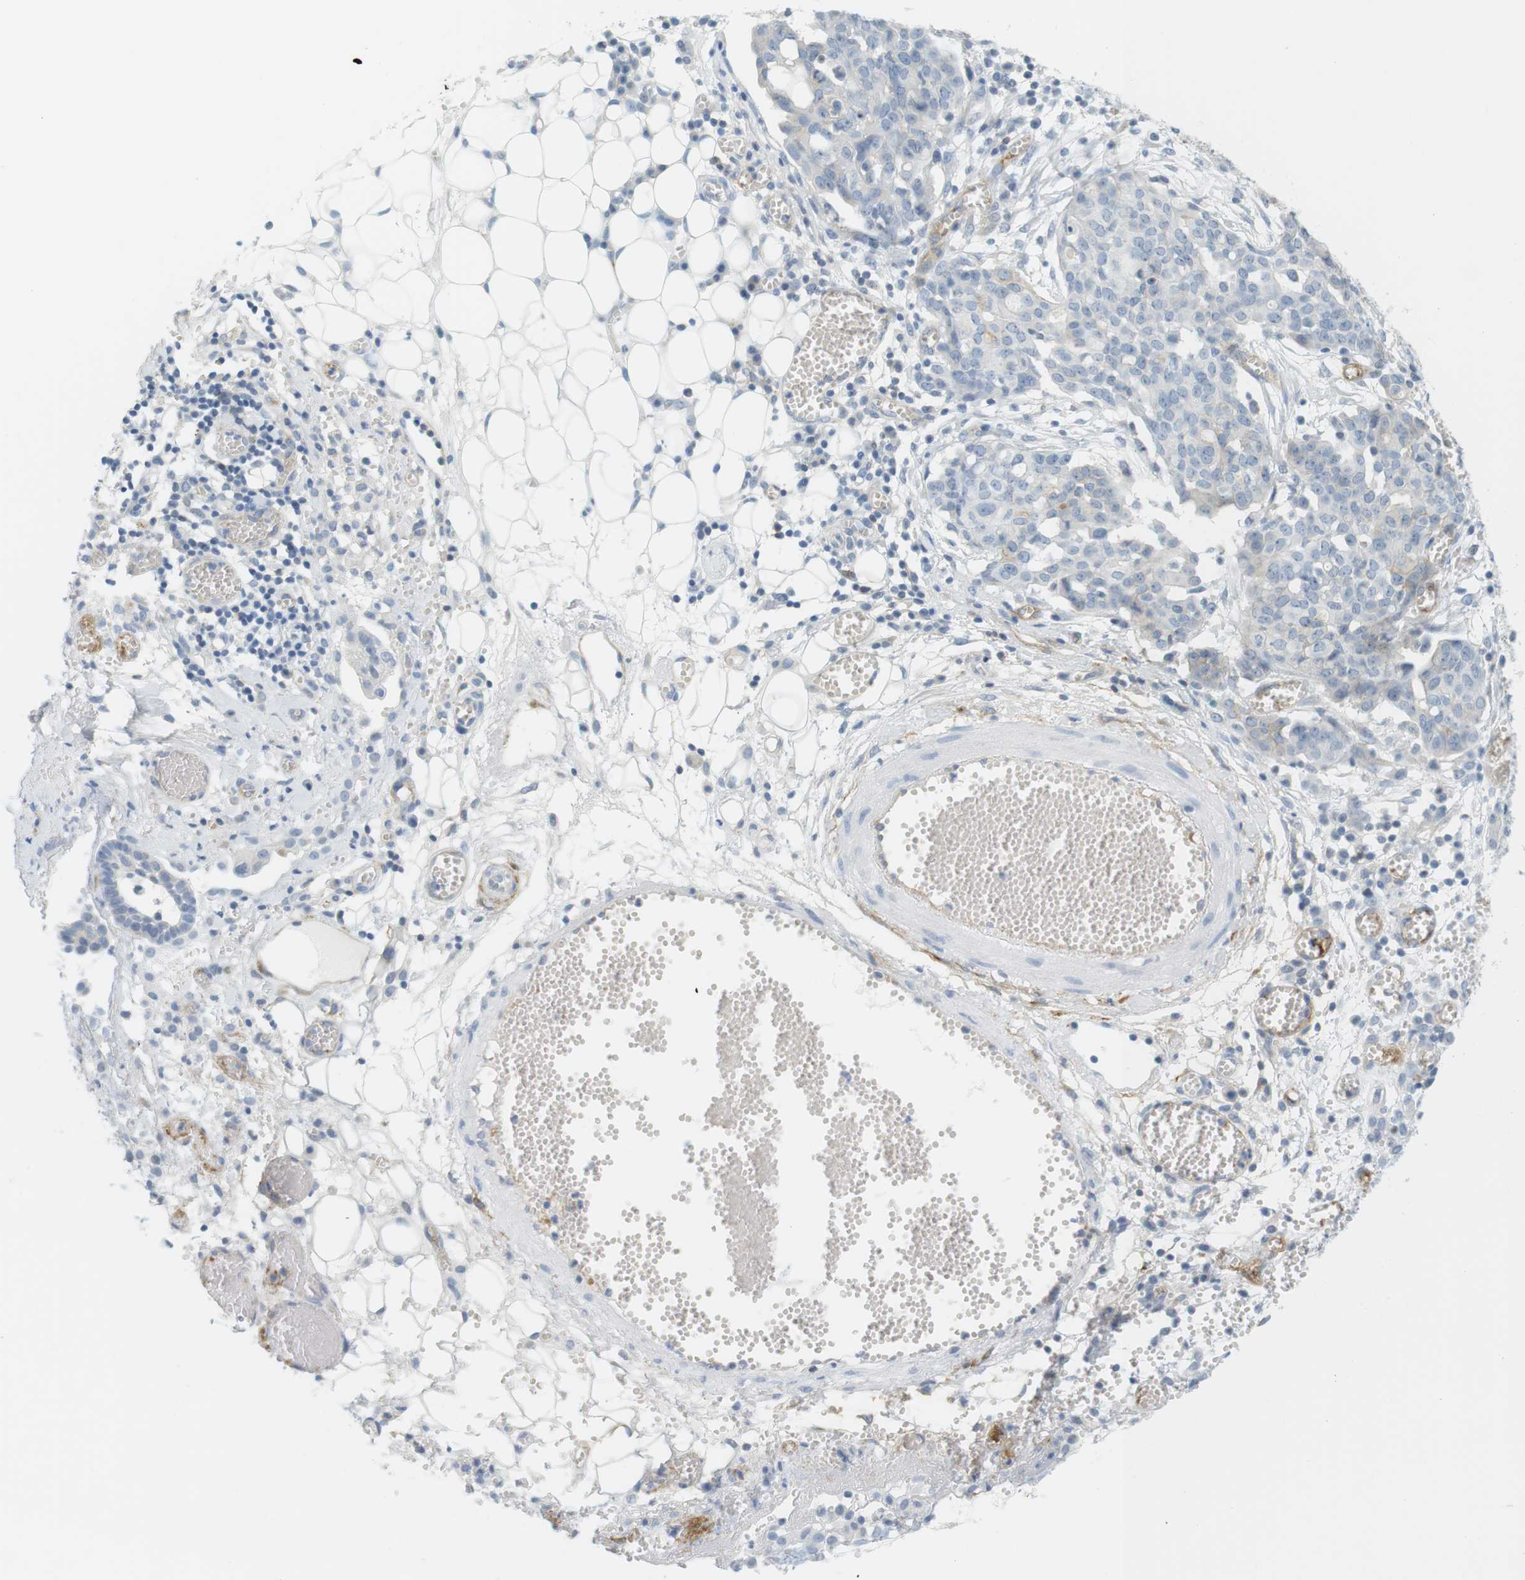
{"staining": {"intensity": "negative", "quantity": "none", "location": "none"}, "tissue": "ovarian cancer", "cell_type": "Tumor cells", "image_type": "cancer", "snomed": [{"axis": "morphology", "description": "Cystadenocarcinoma, serous, NOS"}, {"axis": "topography", "description": "Soft tissue"}, {"axis": "topography", "description": "Ovary"}], "caption": "High power microscopy photomicrograph of an IHC photomicrograph of ovarian cancer (serous cystadenocarcinoma), revealing no significant expression in tumor cells.", "gene": "F2R", "patient": {"sex": "female", "age": 57}}